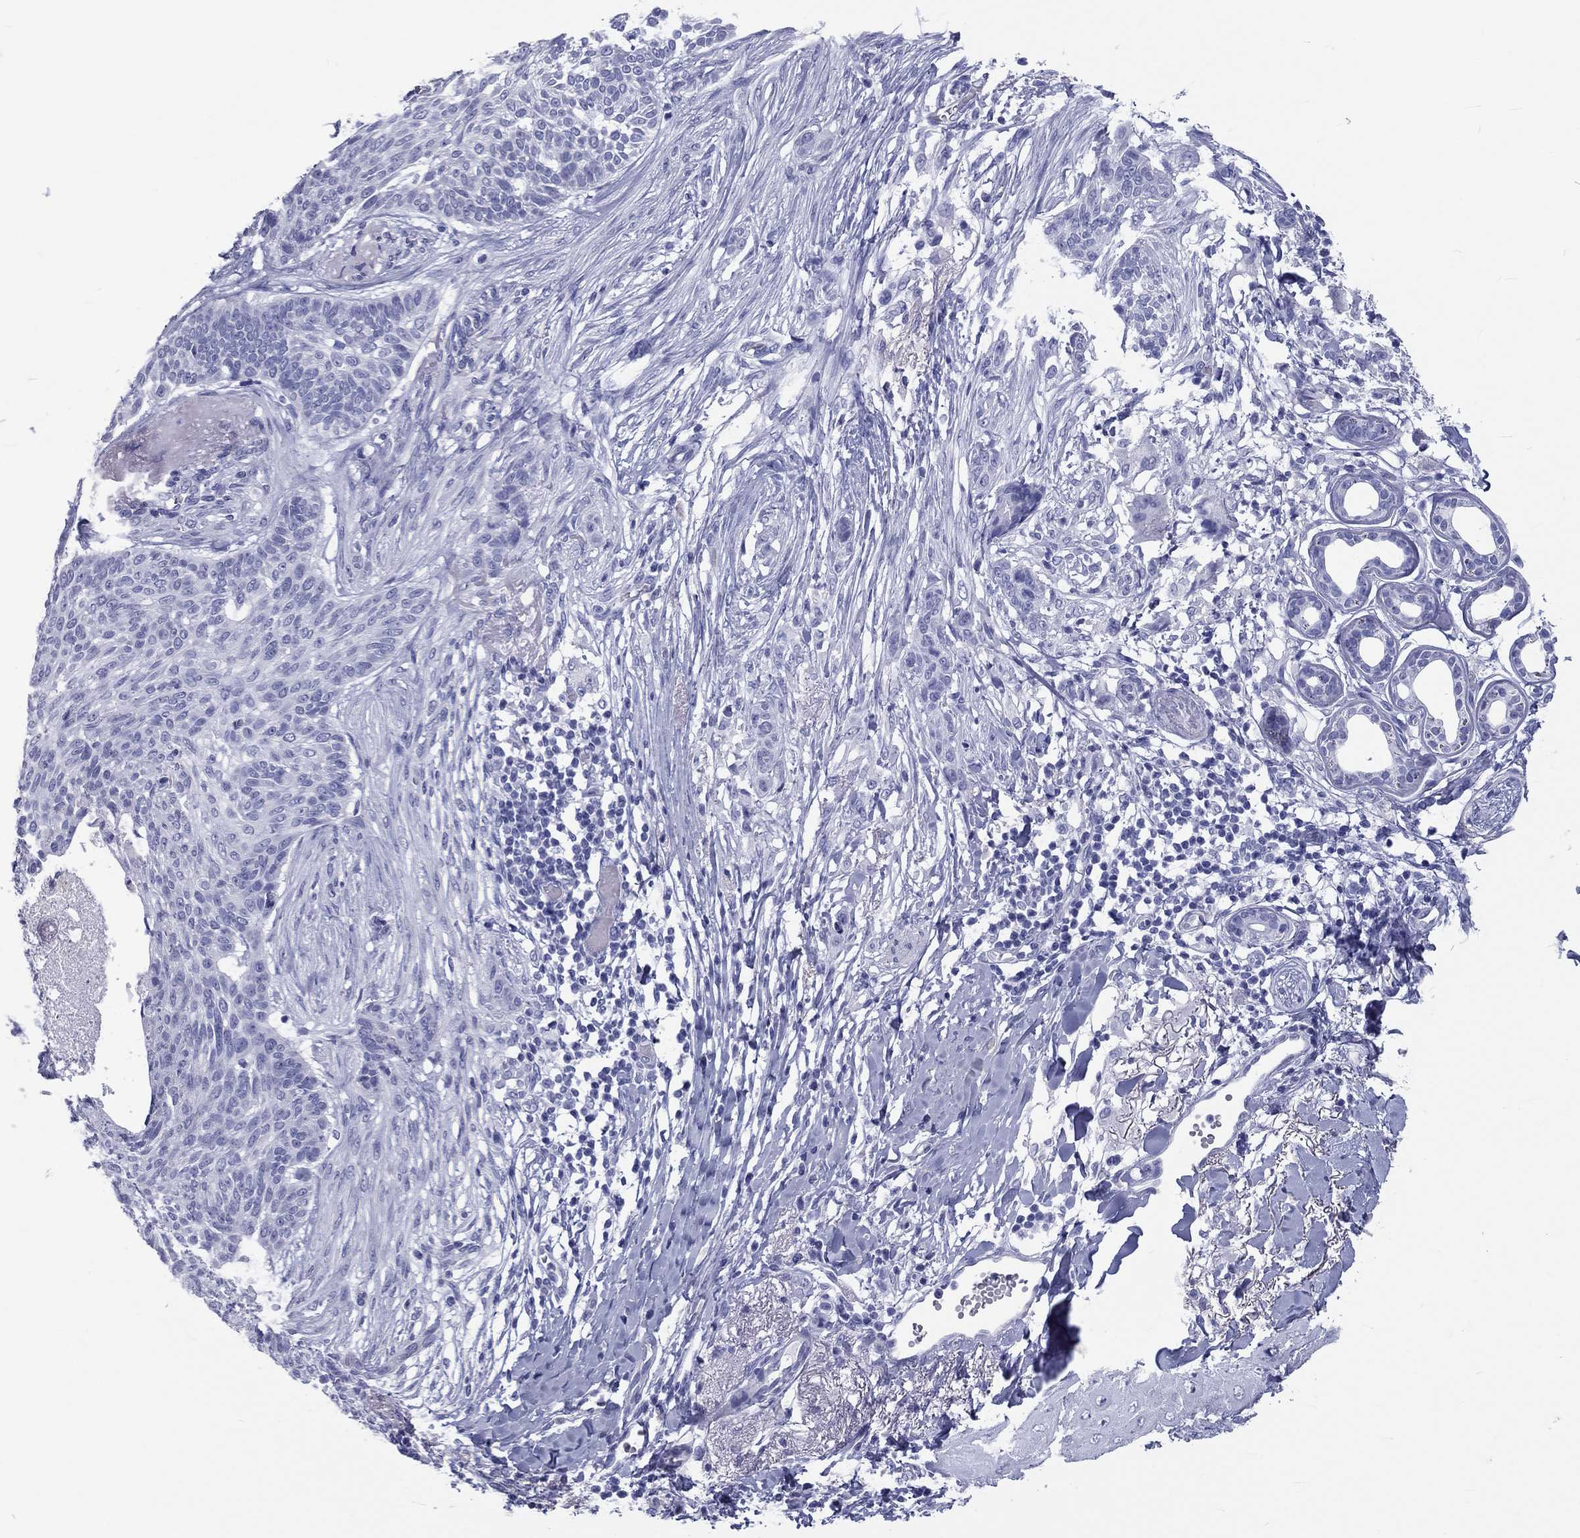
{"staining": {"intensity": "negative", "quantity": "none", "location": "none"}, "tissue": "skin cancer", "cell_type": "Tumor cells", "image_type": "cancer", "snomed": [{"axis": "morphology", "description": "Normal tissue, NOS"}, {"axis": "morphology", "description": "Basal cell carcinoma"}, {"axis": "topography", "description": "Skin"}], "caption": "Tumor cells are negative for brown protein staining in skin basal cell carcinoma.", "gene": "DNALI1", "patient": {"sex": "male", "age": 84}}